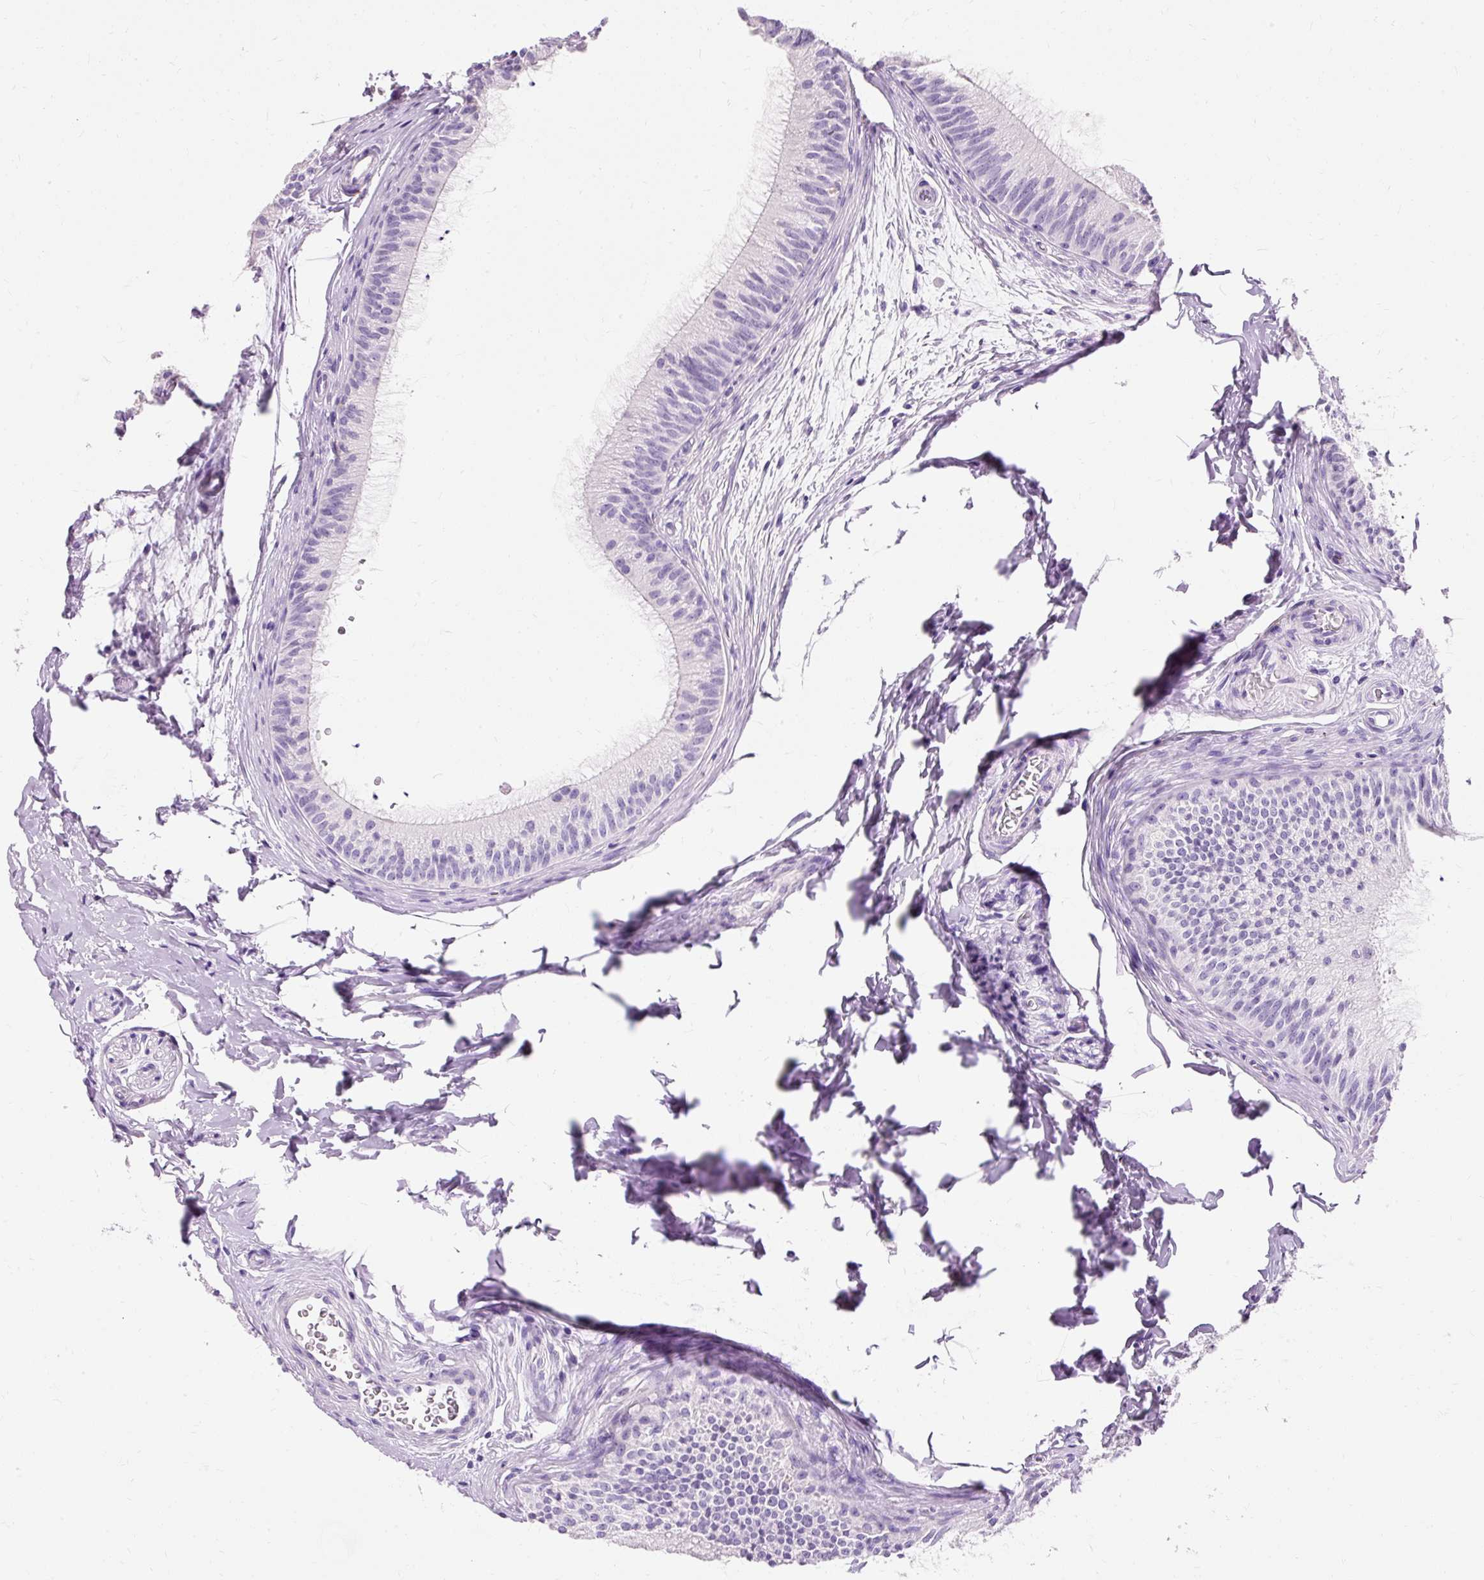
{"staining": {"intensity": "negative", "quantity": "none", "location": "none"}, "tissue": "epididymis", "cell_type": "Glandular cells", "image_type": "normal", "snomed": [{"axis": "morphology", "description": "Normal tissue, NOS"}, {"axis": "topography", "description": "Epididymis"}], "caption": "Human epididymis stained for a protein using IHC displays no positivity in glandular cells.", "gene": "CLDN25", "patient": {"sex": "male", "age": 24}}